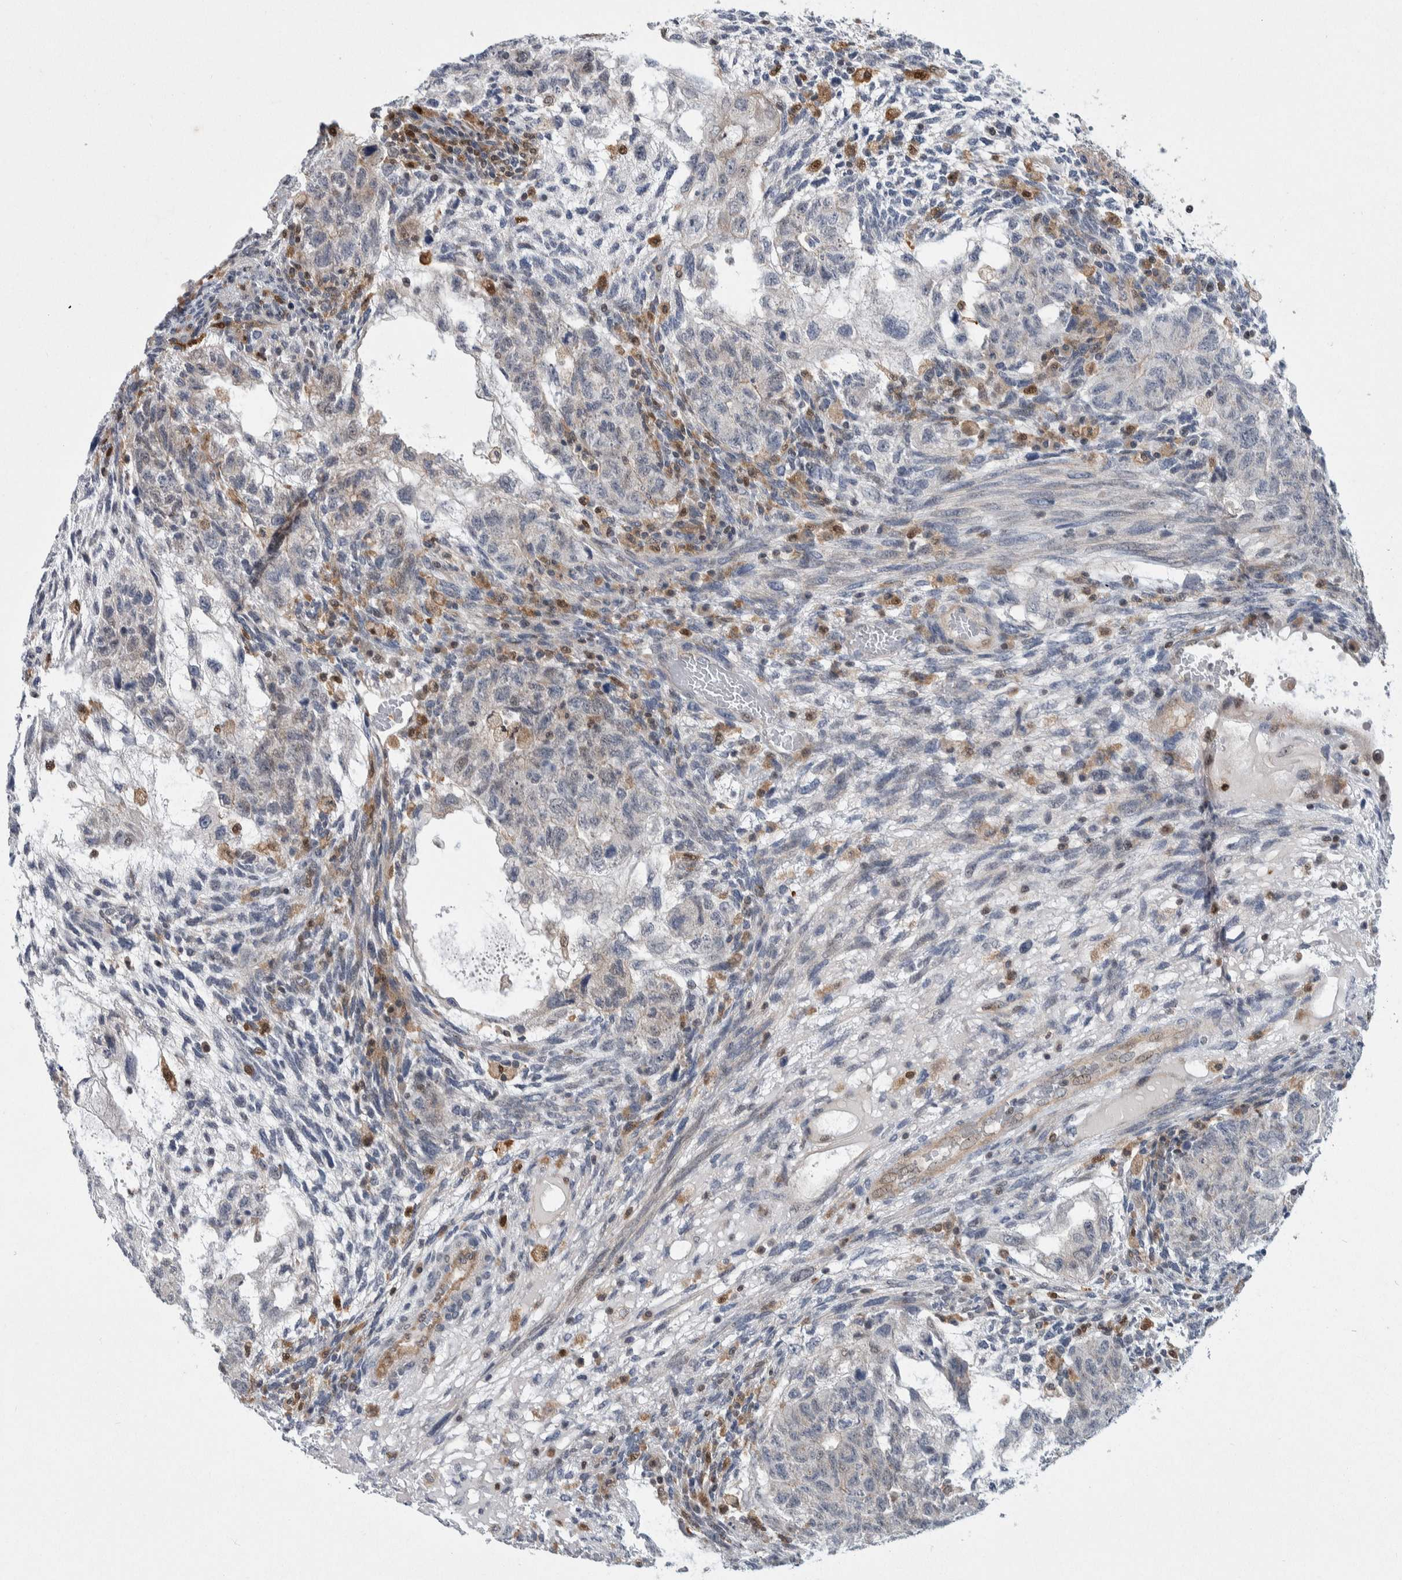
{"staining": {"intensity": "negative", "quantity": "none", "location": "none"}, "tissue": "testis cancer", "cell_type": "Tumor cells", "image_type": "cancer", "snomed": [{"axis": "morphology", "description": "Normal tissue, NOS"}, {"axis": "morphology", "description": "Carcinoma, Embryonal, NOS"}, {"axis": "topography", "description": "Testis"}], "caption": "Testis cancer was stained to show a protein in brown. There is no significant positivity in tumor cells.", "gene": "PTPA", "patient": {"sex": "male", "age": 36}}